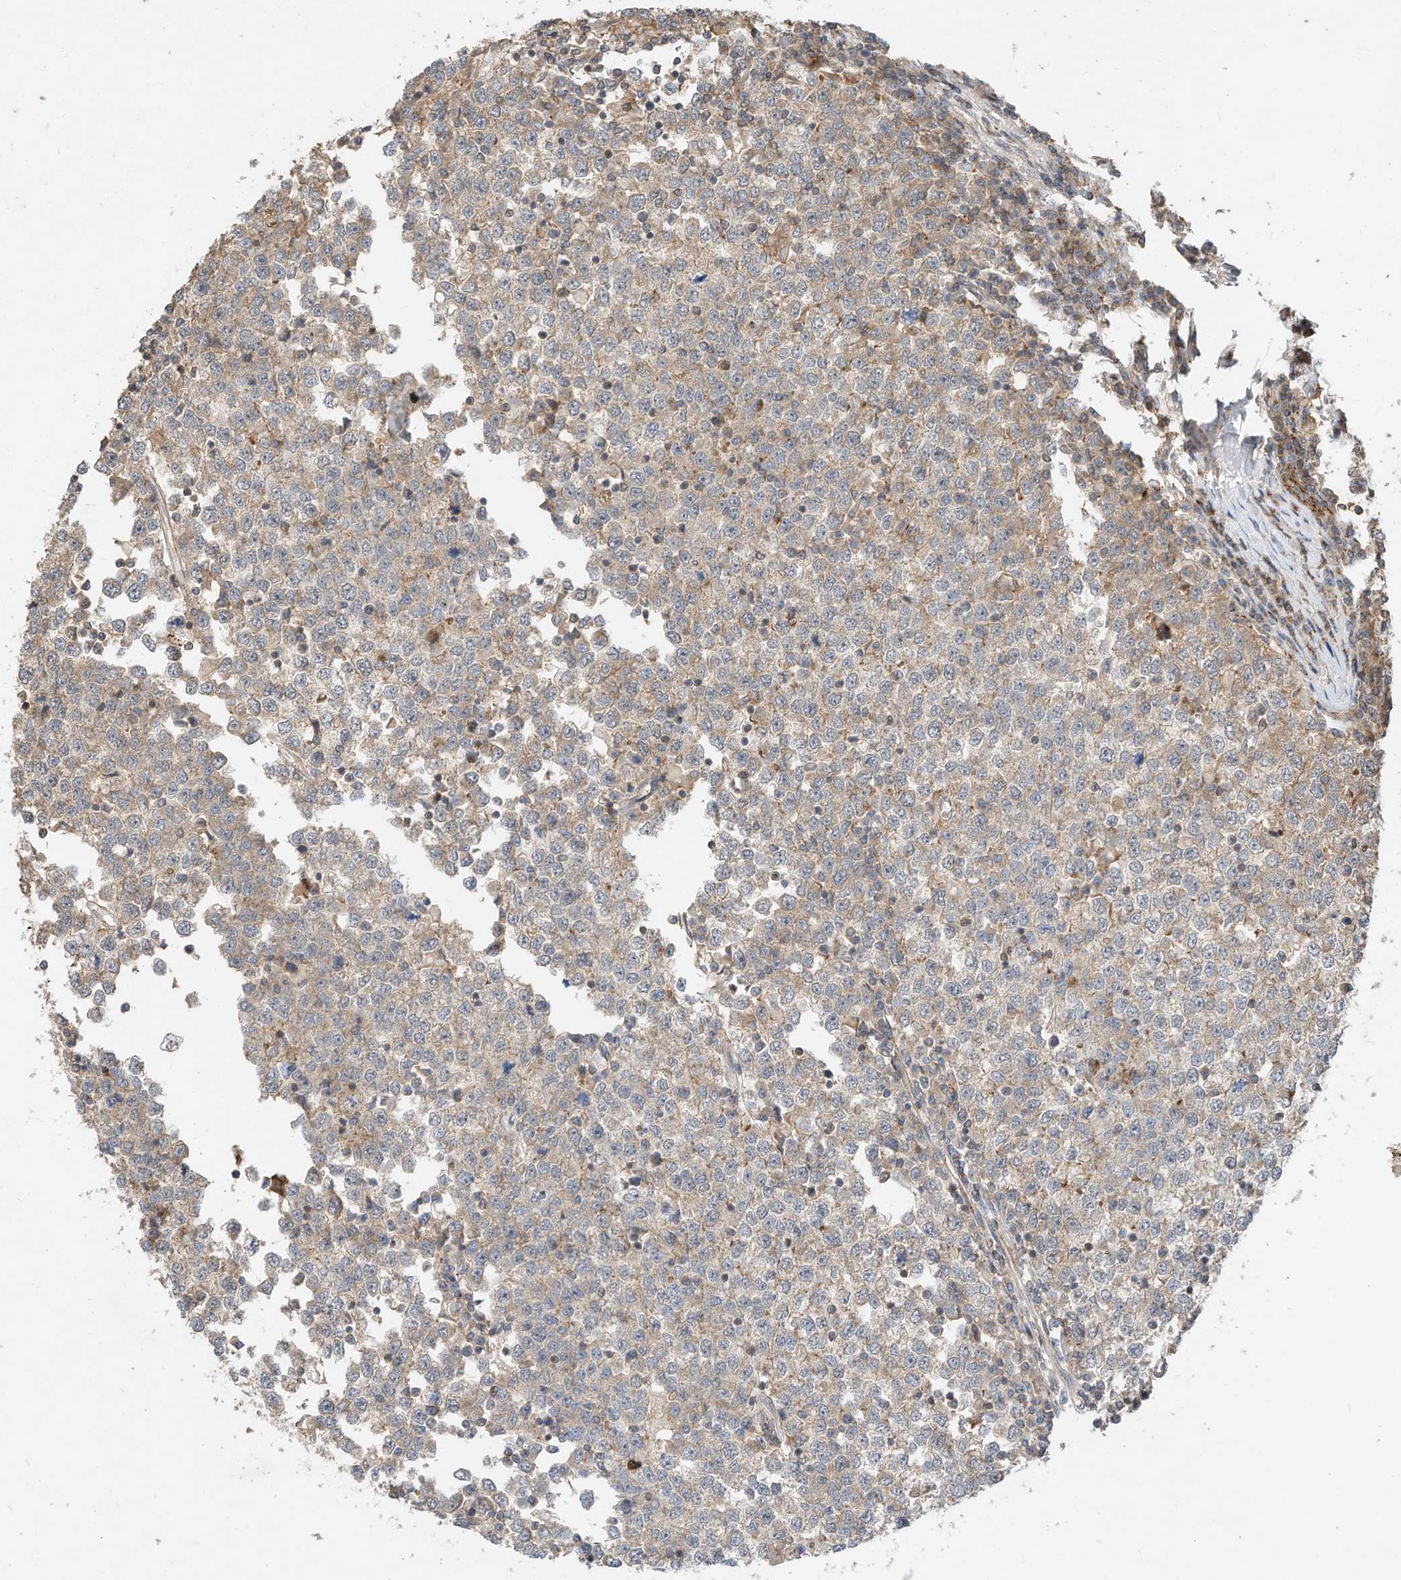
{"staining": {"intensity": "weak", "quantity": "25%-75%", "location": "cytoplasmic/membranous"}, "tissue": "testis cancer", "cell_type": "Tumor cells", "image_type": "cancer", "snomed": [{"axis": "morphology", "description": "Seminoma, NOS"}, {"axis": "topography", "description": "Testis"}], "caption": "Immunohistochemistry (DAB) staining of seminoma (testis) exhibits weak cytoplasmic/membranous protein staining in approximately 25%-75% of tumor cells.", "gene": "CPAMD8", "patient": {"sex": "male", "age": 65}}